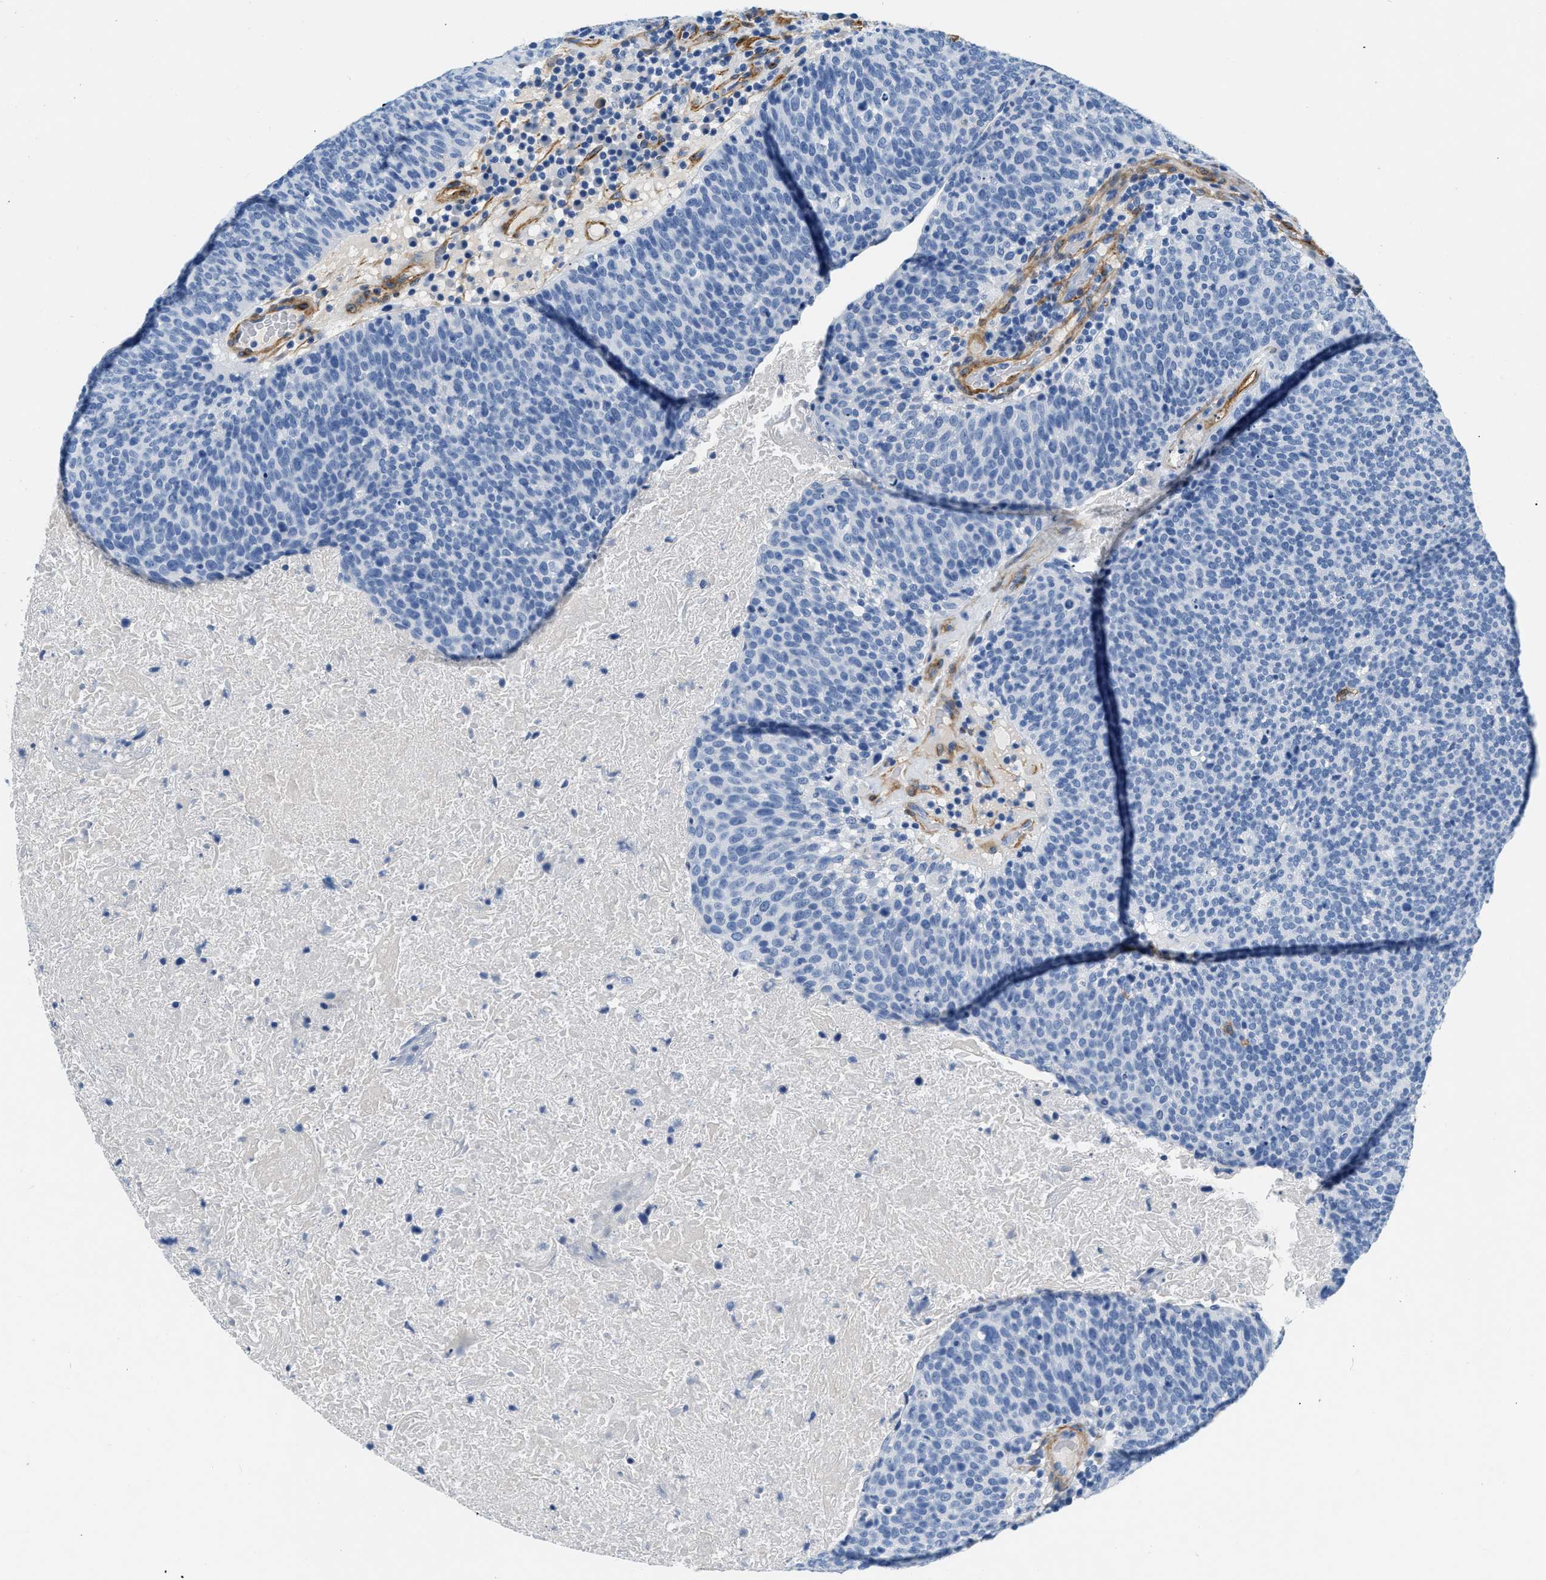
{"staining": {"intensity": "negative", "quantity": "none", "location": "none"}, "tissue": "head and neck cancer", "cell_type": "Tumor cells", "image_type": "cancer", "snomed": [{"axis": "morphology", "description": "Squamous cell carcinoma, NOS"}, {"axis": "morphology", "description": "Squamous cell carcinoma, metastatic, NOS"}, {"axis": "topography", "description": "Lymph node"}, {"axis": "topography", "description": "Head-Neck"}], "caption": "DAB immunohistochemical staining of squamous cell carcinoma (head and neck) exhibits no significant staining in tumor cells.", "gene": "PDGFRB", "patient": {"sex": "male", "age": 62}}